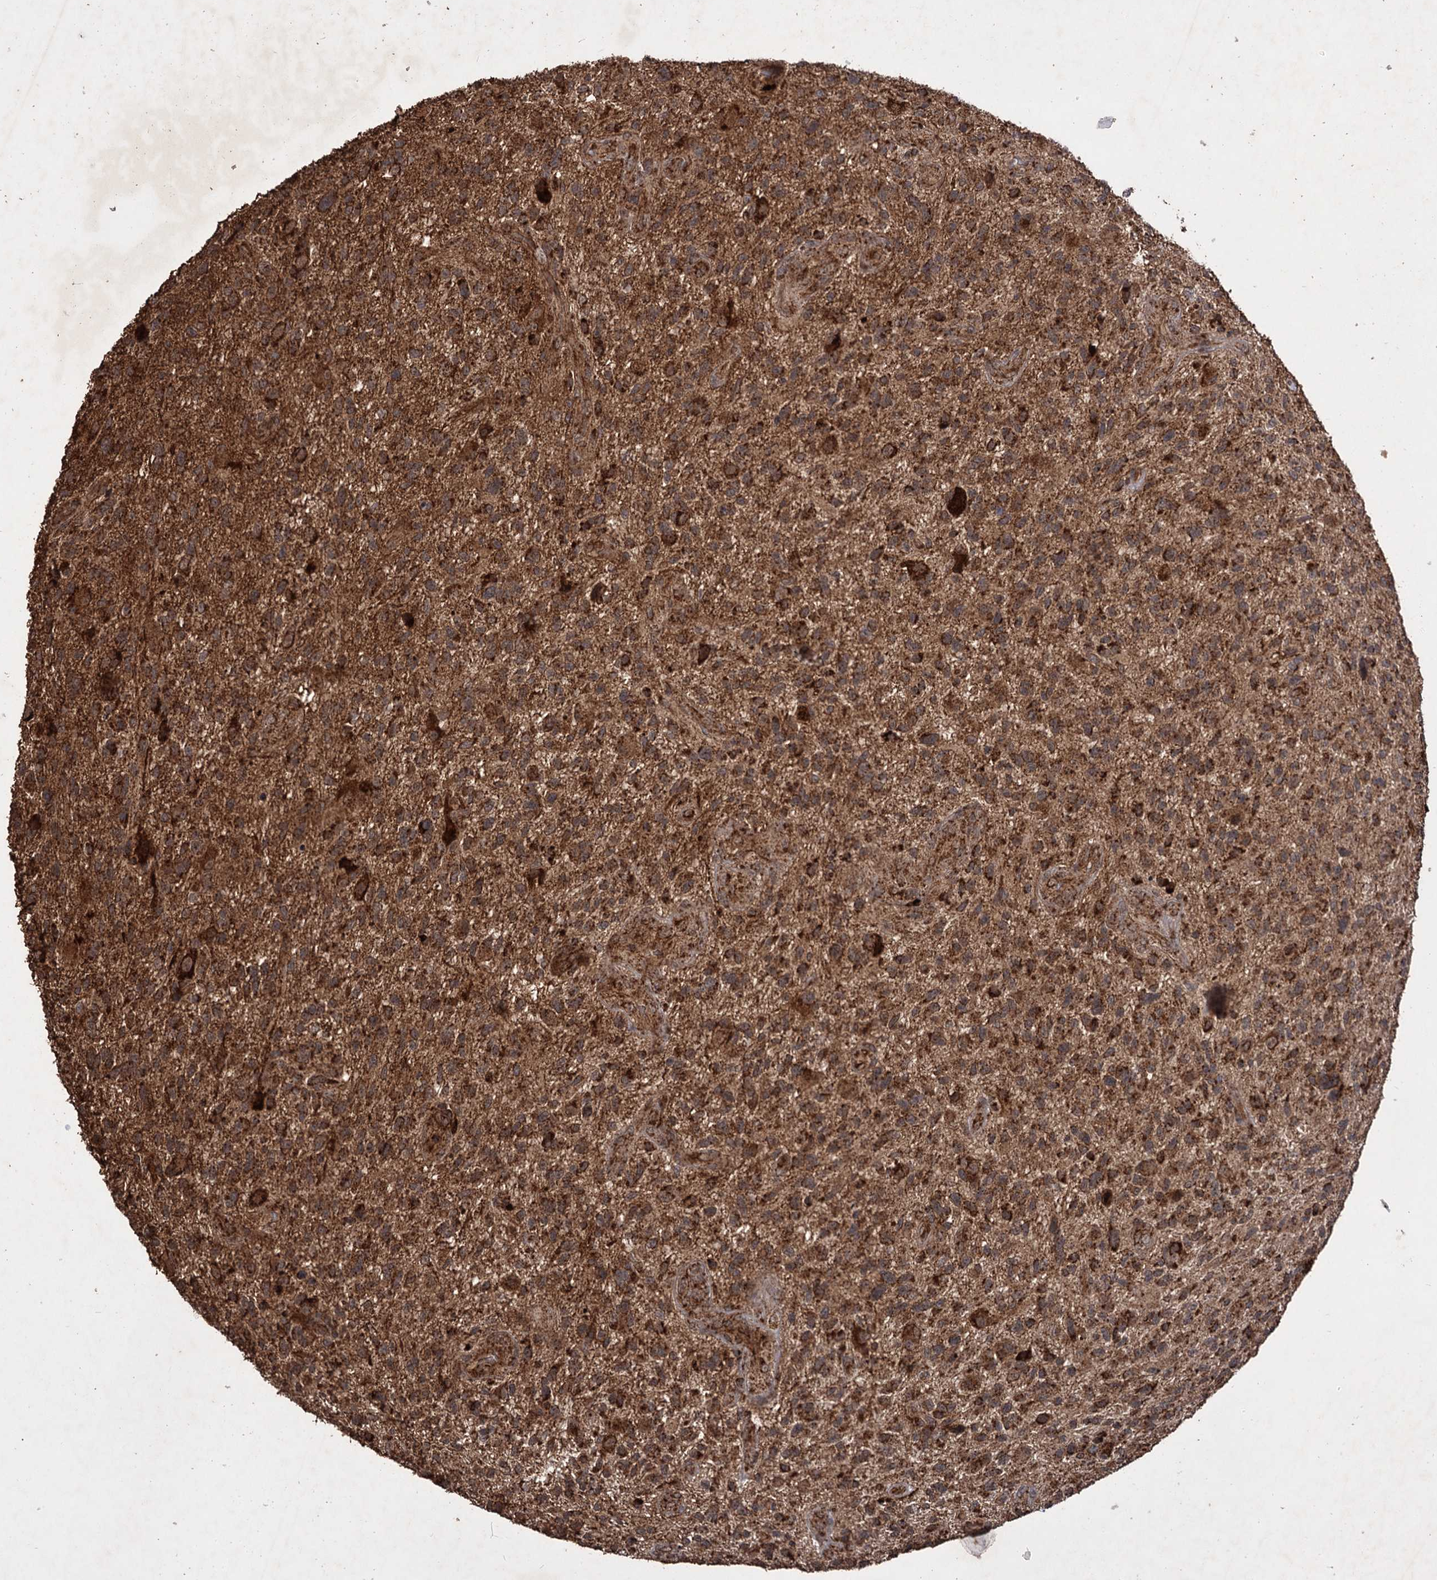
{"staining": {"intensity": "moderate", "quantity": ">75%", "location": "cytoplasmic/membranous"}, "tissue": "glioma", "cell_type": "Tumor cells", "image_type": "cancer", "snomed": [{"axis": "morphology", "description": "Glioma, malignant, High grade"}, {"axis": "topography", "description": "Brain"}], "caption": "Immunohistochemistry (IHC) photomicrograph of neoplastic tissue: glioma stained using immunohistochemistry exhibits medium levels of moderate protein expression localized specifically in the cytoplasmic/membranous of tumor cells, appearing as a cytoplasmic/membranous brown color.", "gene": "IPO4", "patient": {"sex": "male", "age": 47}}